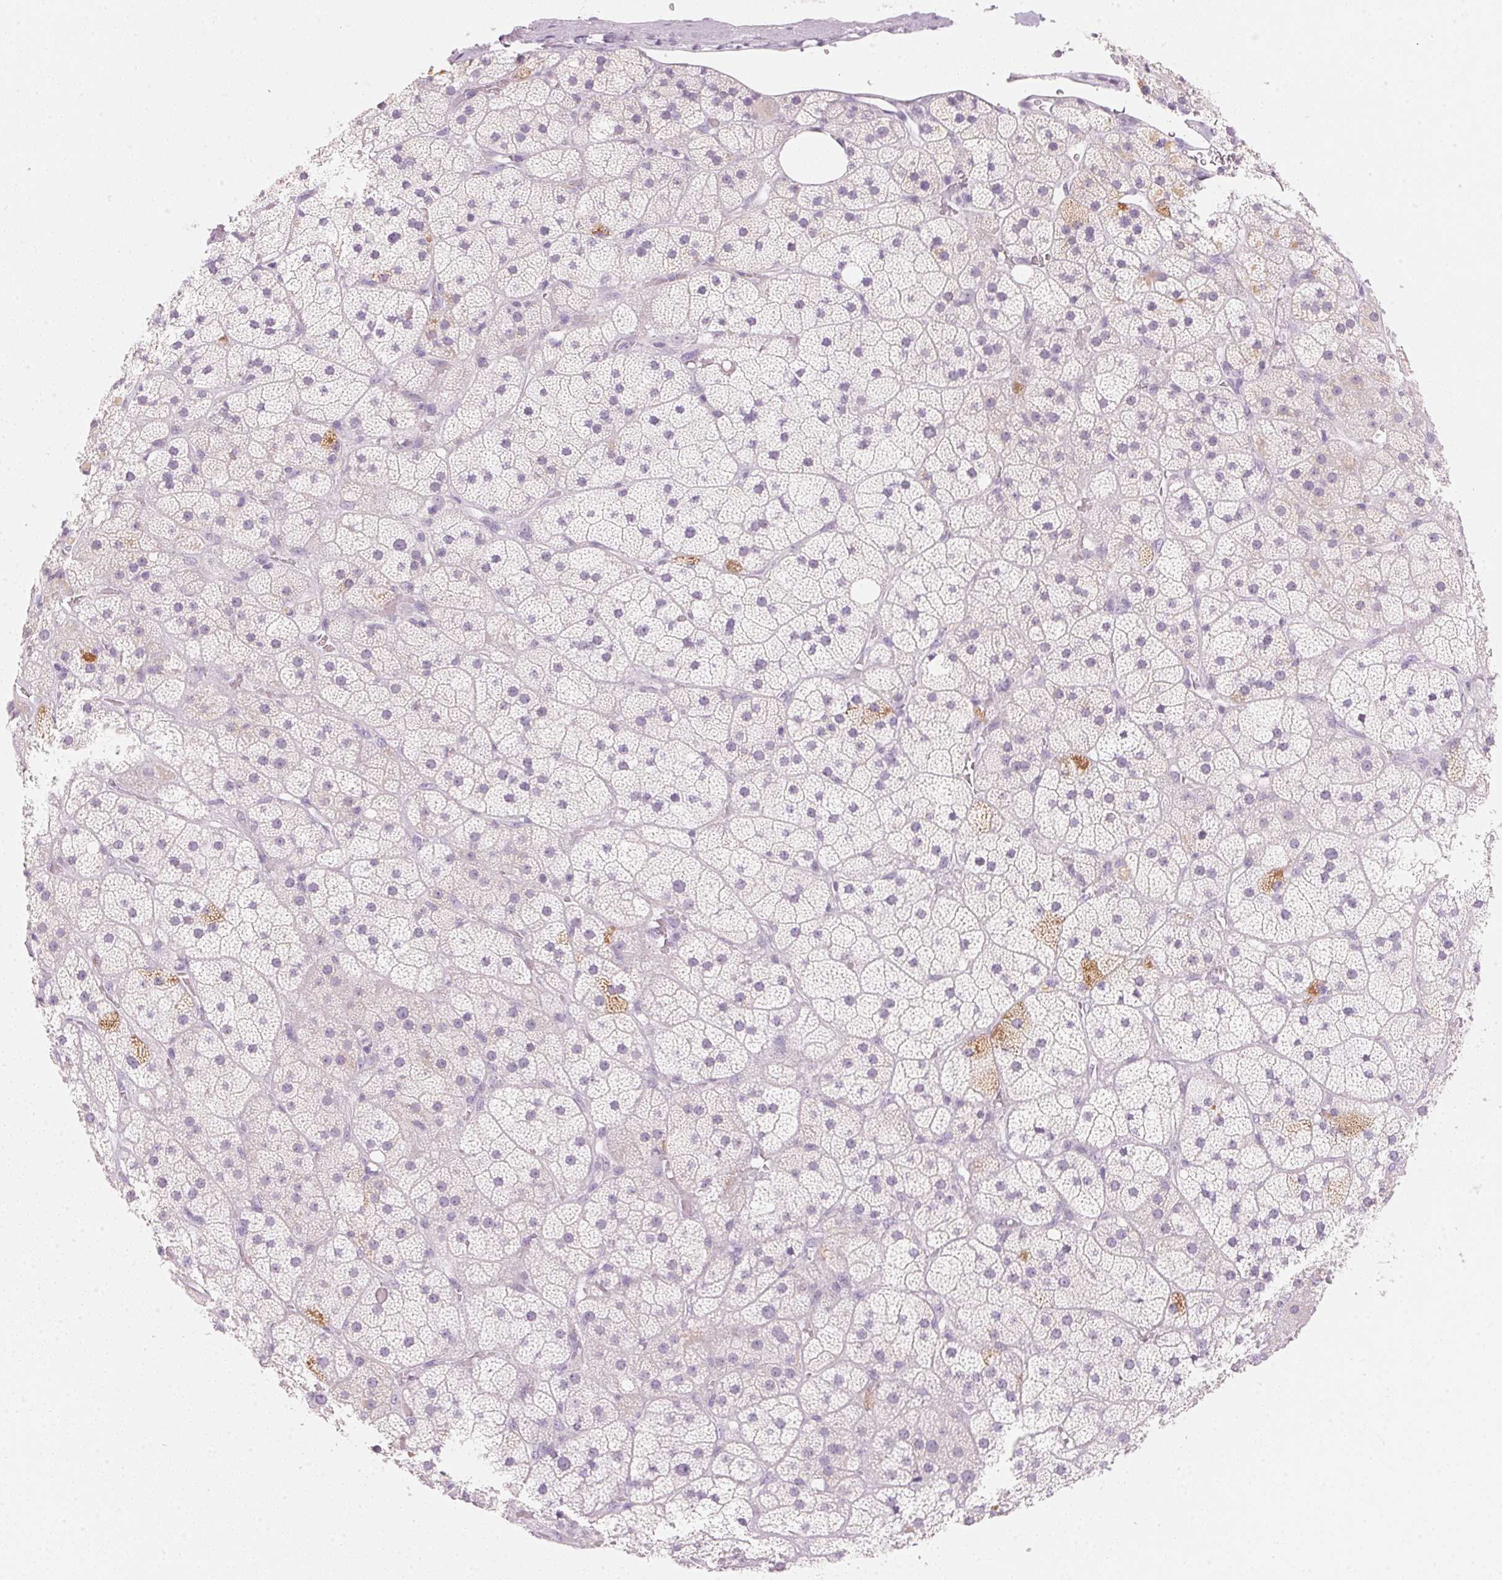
{"staining": {"intensity": "moderate", "quantity": "<25%", "location": "cytoplasmic/membranous"}, "tissue": "adrenal gland", "cell_type": "Glandular cells", "image_type": "normal", "snomed": [{"axis": "morphology", "description": "Normal tissue, NOS"}, {"axis": "topography", "description": "Adrenal gland"}], "caption": "Immunohistochemistry of benign human adrenal gland demonstrates low levels of moderate cytoplasmic/membranous expression in approximately <25% of glandular cells. The staining was performed using DAB, with brown indicating positive protein expression. Nuclei are stained blue with hematoxylin.", "gene": "HOXB13", "patient": {"sex": "male", "age": 57}}